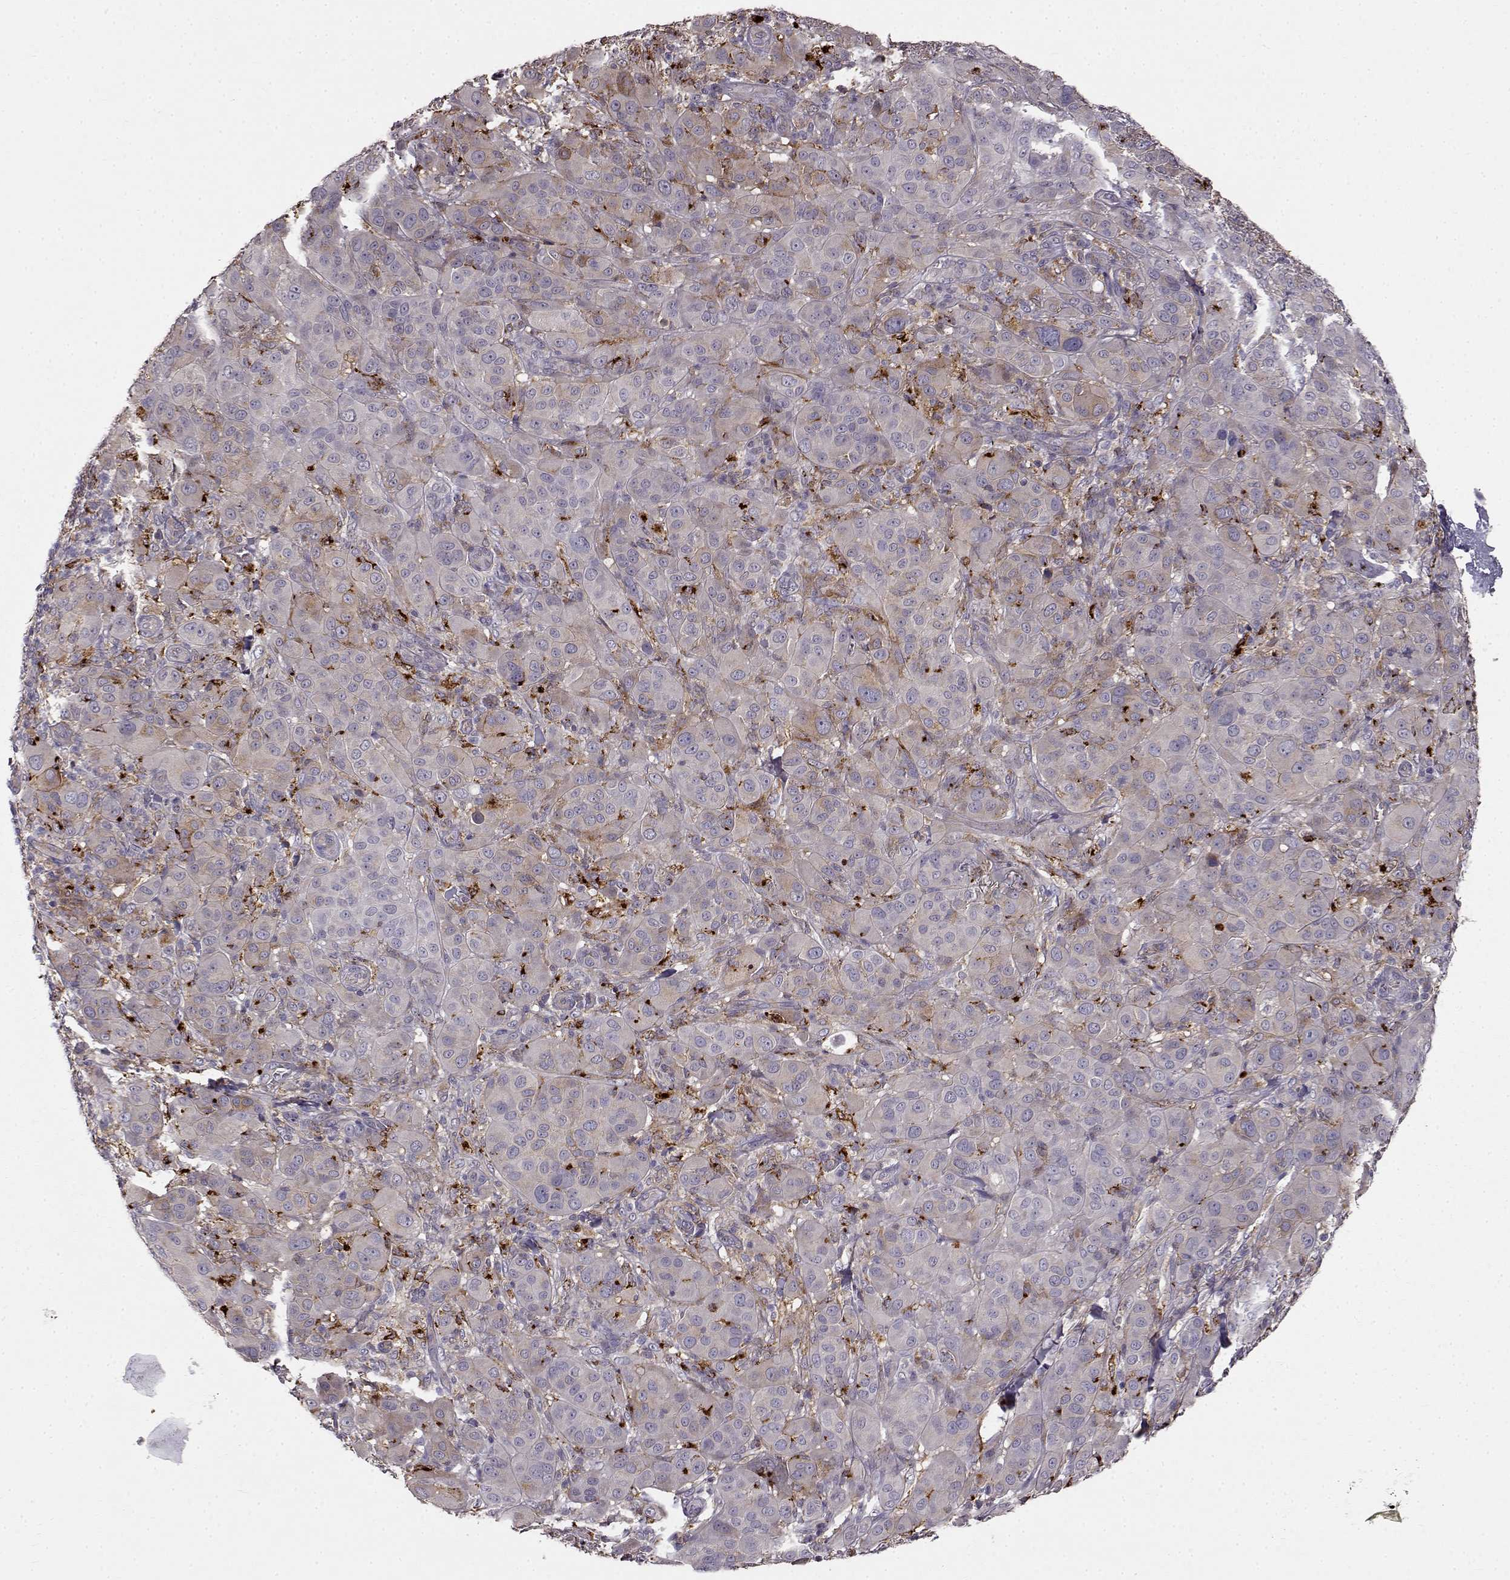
{"staining": {"intensity": "weak", "quantity": "<25%", "location": "cytoplasmic/membranous"}, "tissue": "melanoma", "cell_type": "Tumor cells", "image_type": "cancer", "snomed": [{"axis": "morphology", "description": "Malignant melanoma, NOS"}, {"axis": "topography", "description": "Skin"}], "caption": "There is no significant expression in tumor cells of malignant melanoma.", "gene": "CCNF", "patient": {"sex": "female", "age": 87}}